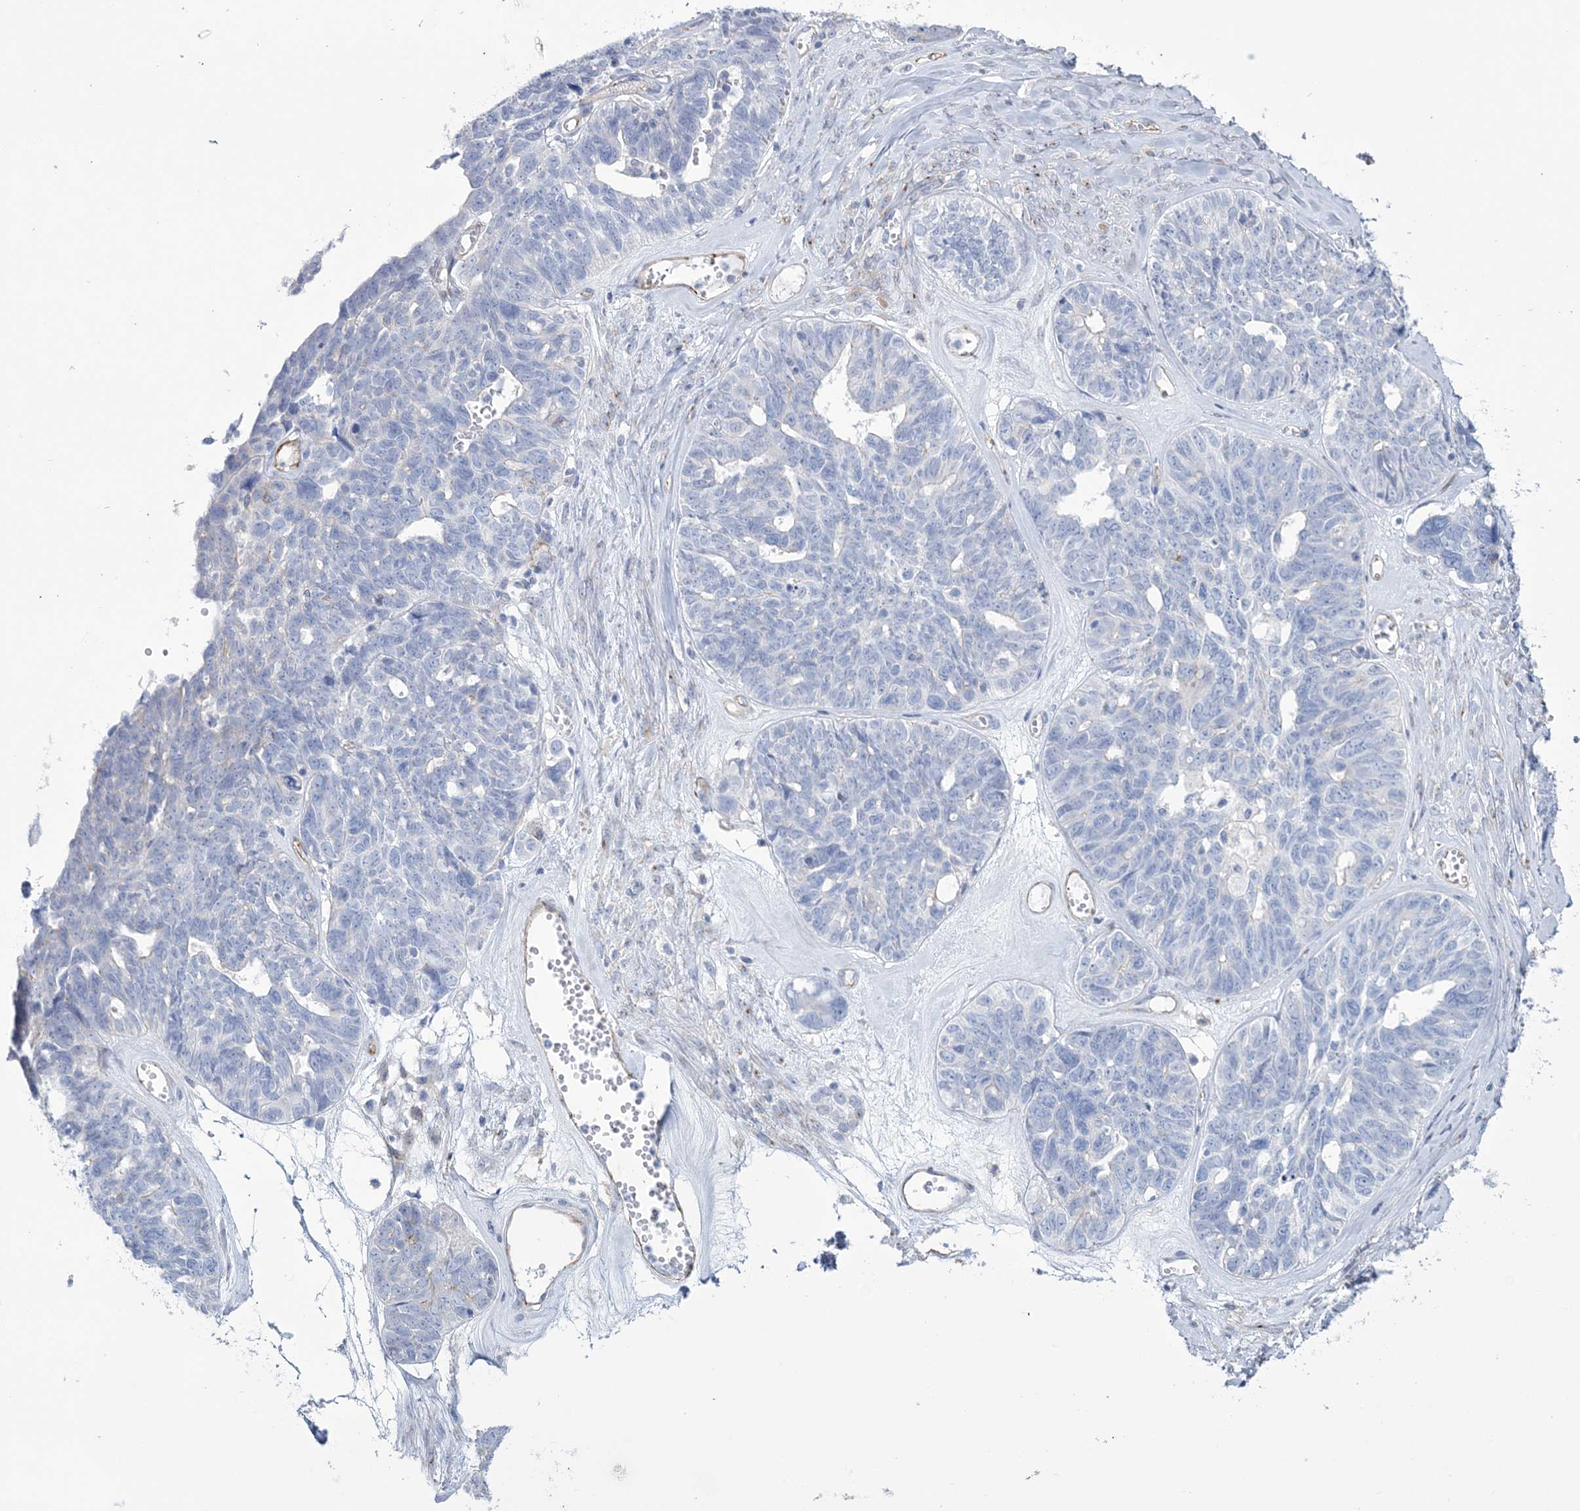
{"staining": {"intensity": "negative", "quantity": "none", "location": "none"}, "tissue": "ovarian cancer", "cell_type": "Tumor cells", "image_type": "cancer", "snomed": [{"axis": "morphology", "description": "Cystadenocarcinoma, serous, NOS"}, {"axis": "topography", "description": "Ovary"}], "caption": "Immunohistochemistry (IHC) photomicrograph of ovarian cancer stained for a protein (brown), which displays no expression in tumor cells. The staining was performed using DAB to visualize the protein expression in brown, while the nuclei were stained in blue with hematoxylin (Magnification: 20x).", "gene": "RAB11FIP5", "patient": {"sex": "female", "age": 79}}